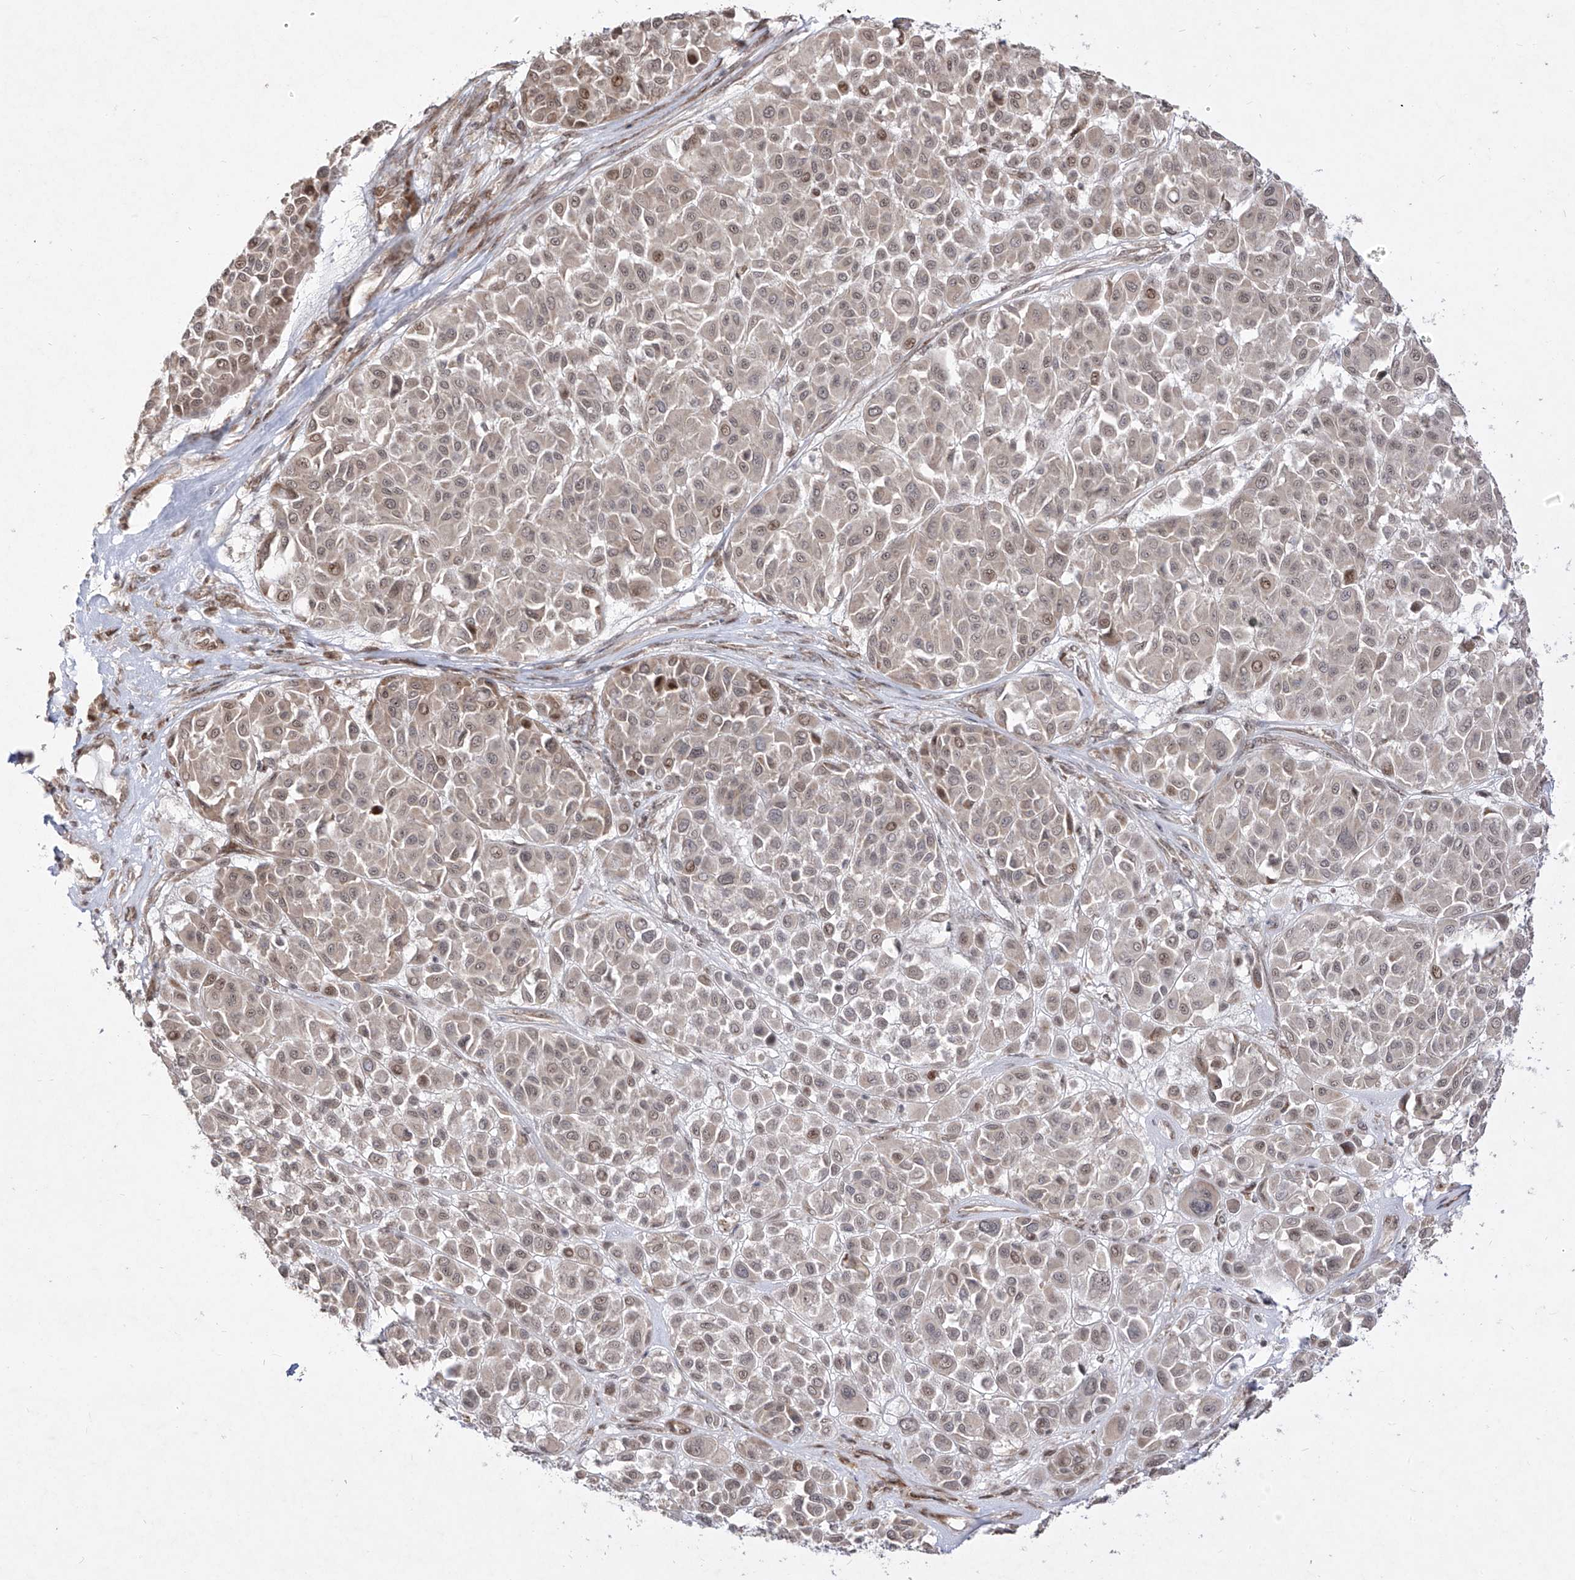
{"staining": {"intensity": "moderate", "quantity": "<25%", "location": "nuclear"}, "tissue": "melanoma", "cell_type": "Tumor cells", "image_type": "cancer", "snomed": [{"axis": "morphology", "description": "Malignant melanoma, Metastatic site"}, {"axis": "topography", "description": "Soft tissue"}], "caption": "Moderate nuclear staining for a protein is appreciated in about <25% of tumor cells of melanoma using immunohistochemistry (IHC).", "gene": "SNRNP27", "patient": {"sex": "male", "age": 41}}